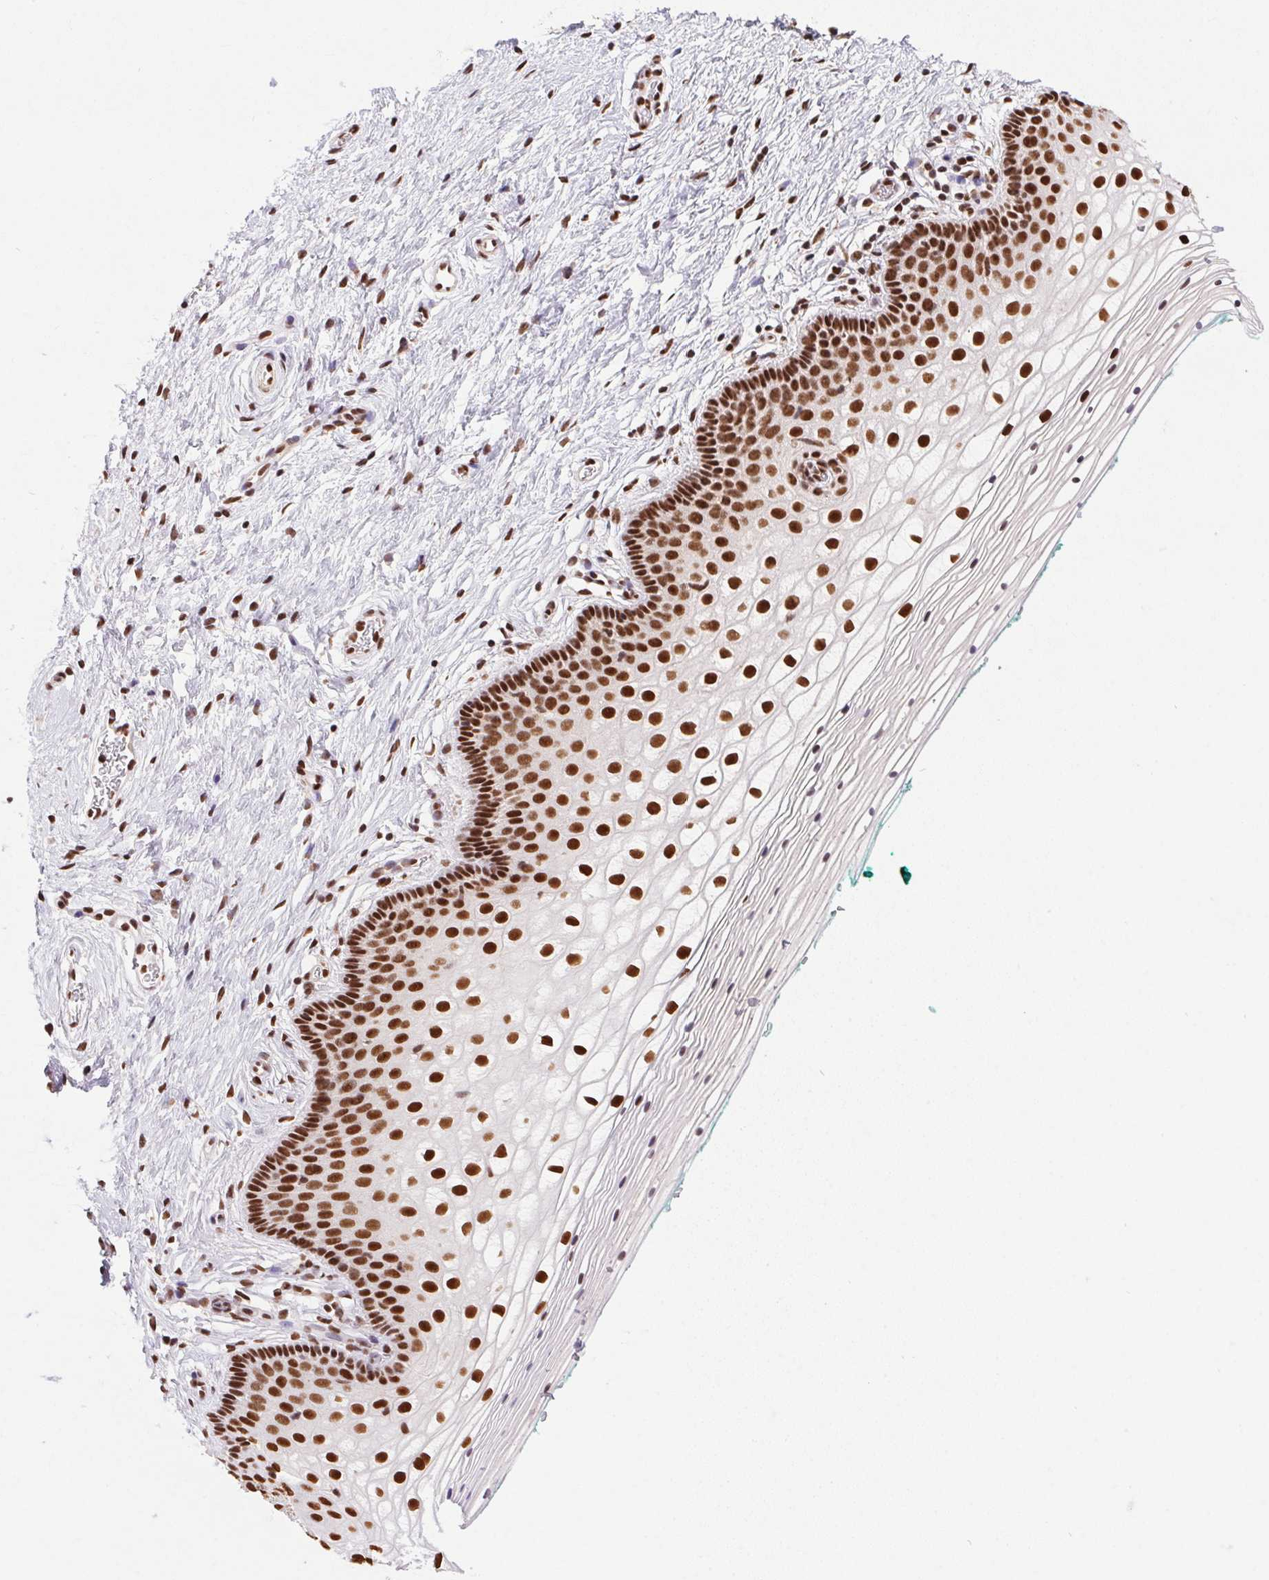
{"staining": {"intensity": "strong", "quantity": "25%-75%", "location": "nuclear"}, "tissue": "vagina", "cell_type": "Squamous epithelial cells", "image_type": "normal", "snomed": [{"axis": "morphology", "description": "Normal tissue, NOS"}, {"axis": "topography", "description": "Vagina"}], "caption": "The histopathology image exhibits staining of benign vagina, revealing strong nuclear protein expression (brown color) within squamous epithelial cells.", "gene": "ZNF207", "patient": {"sex": "female", "age": 36}}